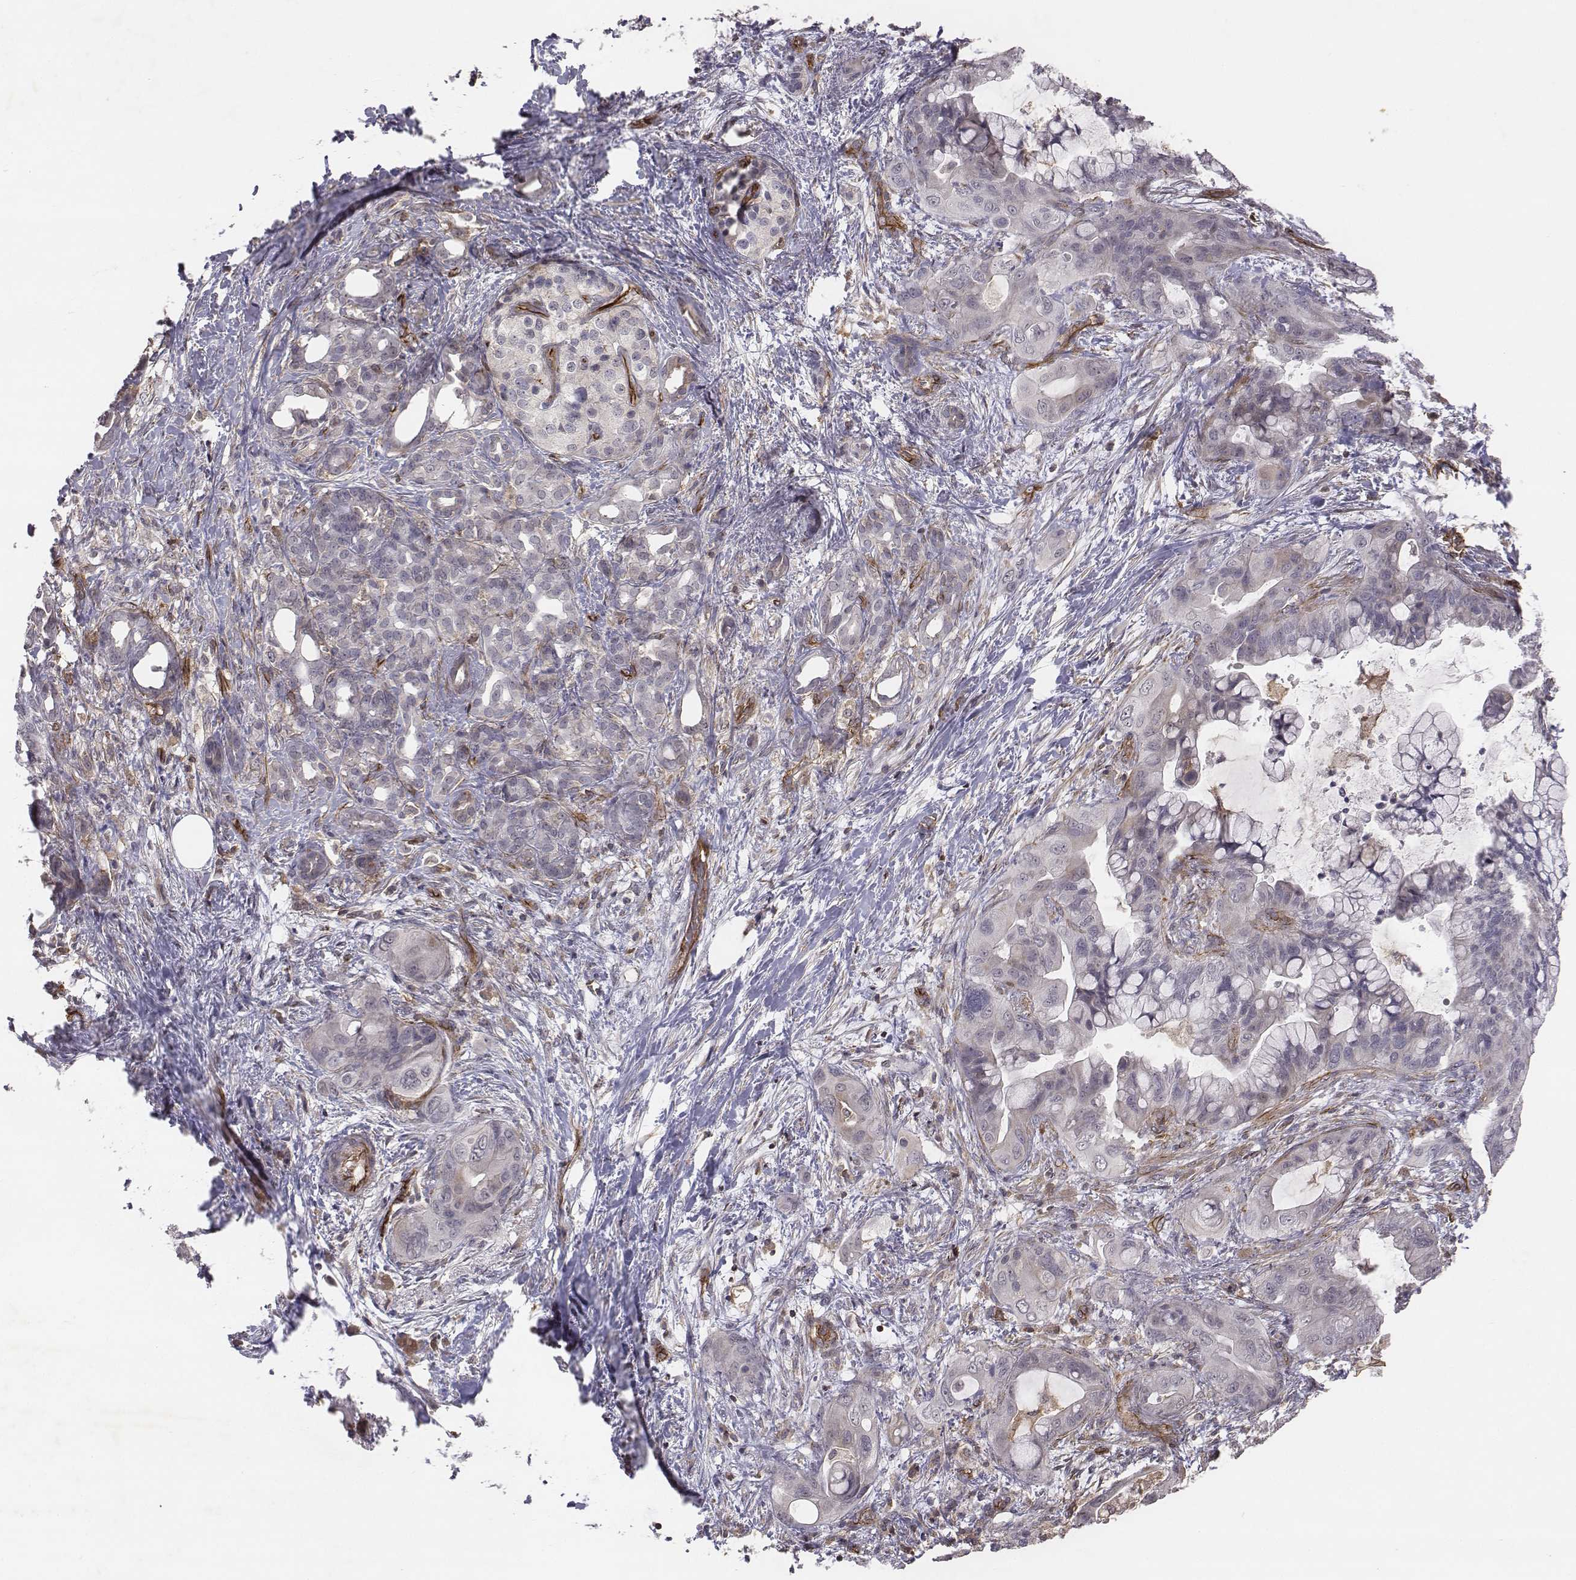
{"staining": {"intensity": "negative", "quantity": "none", "location": "none"}, "tissue": "pancreatic cancer", "cell_type": "Tumor cells", "image_type": "cancer", "snomed": [{"axis": "morphology", "description": "Adenocarcinoma, NOS"}, {"axis": "topography", "description": "Pancreas"}], "caption": "Human pancreatic cancer stained for a protein using IHC demonstrates no expression in tumor cells.", "gene": "PTPRG", "patient": {"sex": "male", "age": 71}}